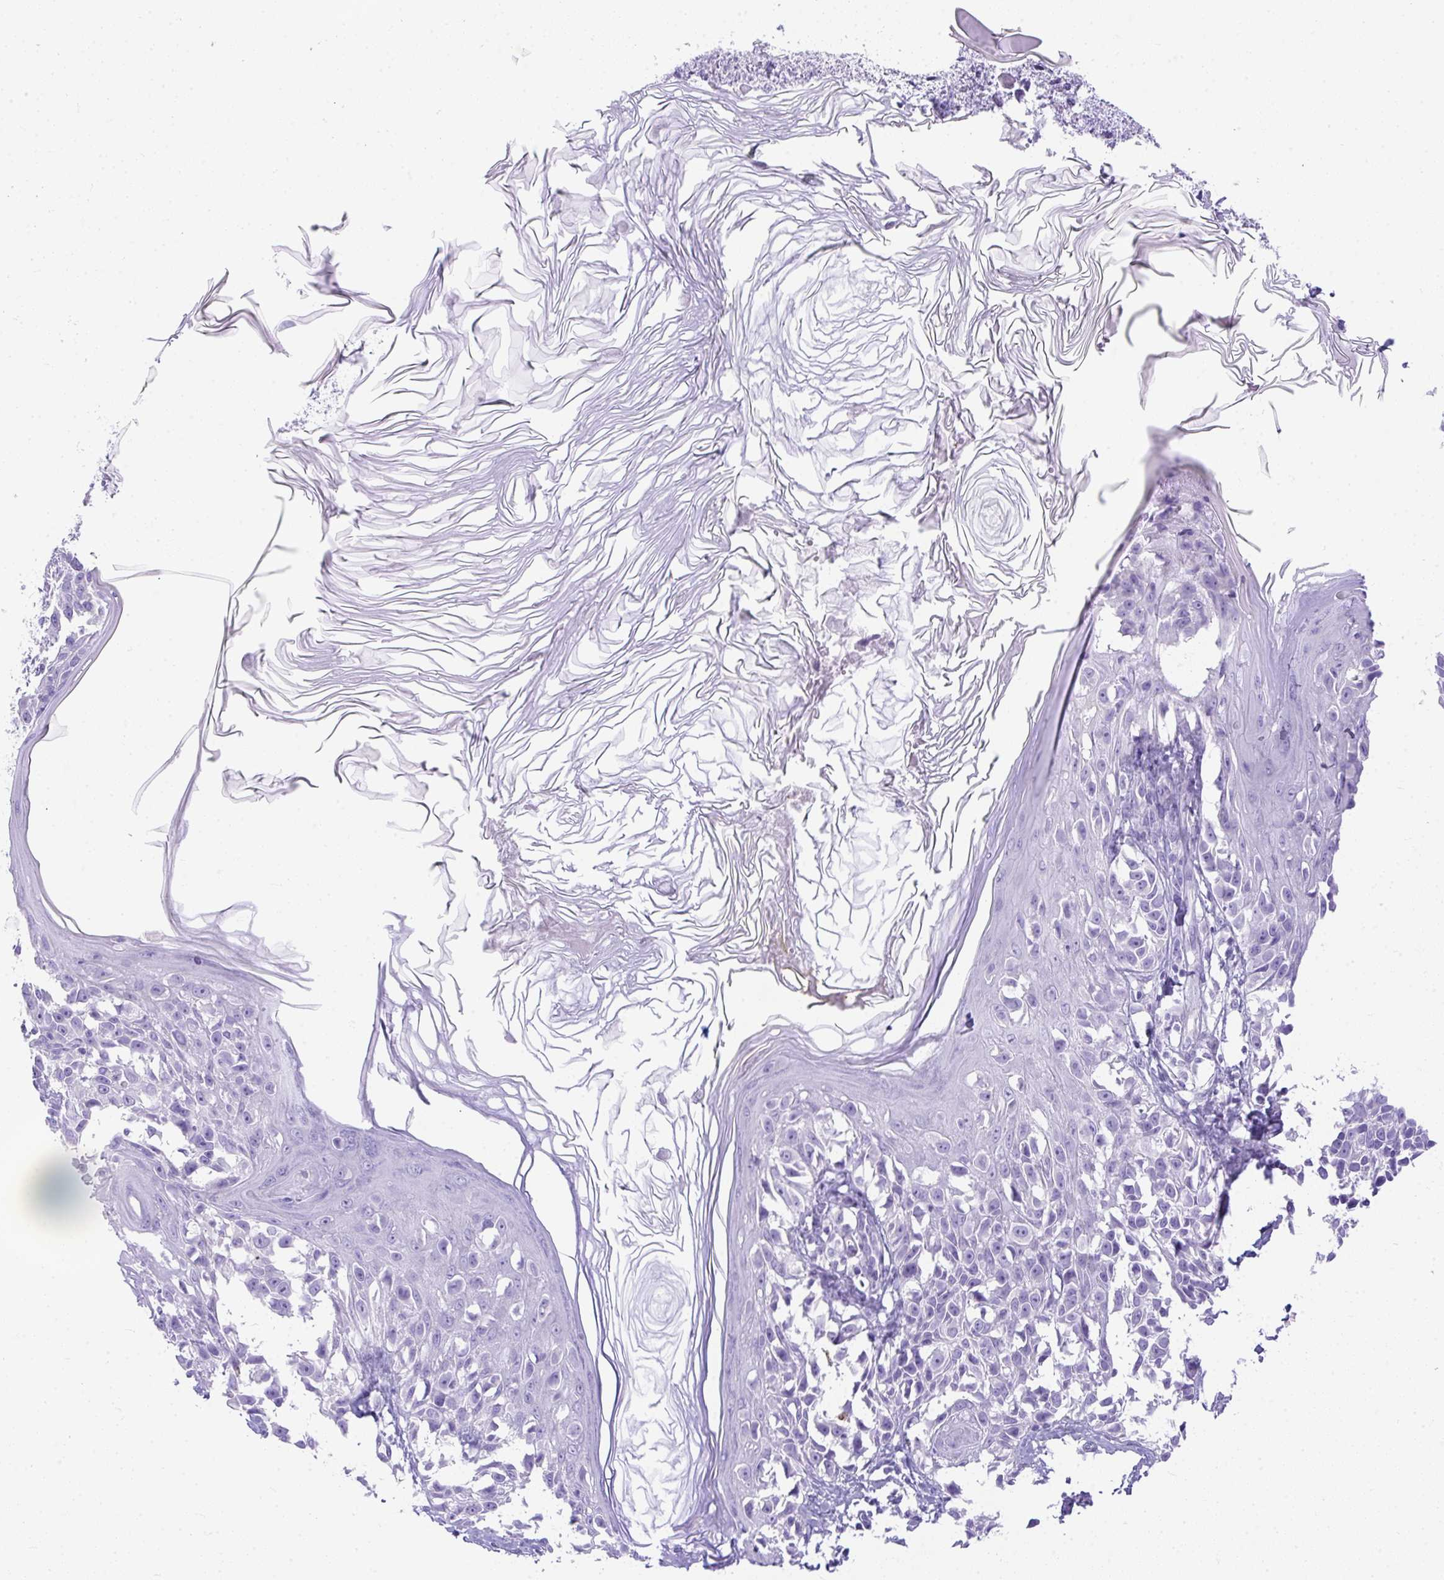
{"staining": {"intensity": "negative", "quantity": "none", "location": "none"}, "tissue": "melanoma", "cell_type": "Tumor cells", "image_type": "cancer", "snomed": [{"axis": "morphology", "description": "Malignant melanoma, NOS"}, {"axis": "topography", "description": "Skin"}], "caption": "Melanoma stained for a protein using IHC reveals no staining tumor cells.", "gene": "AVIL", "patient": {"sex": "male", "age": 73}}